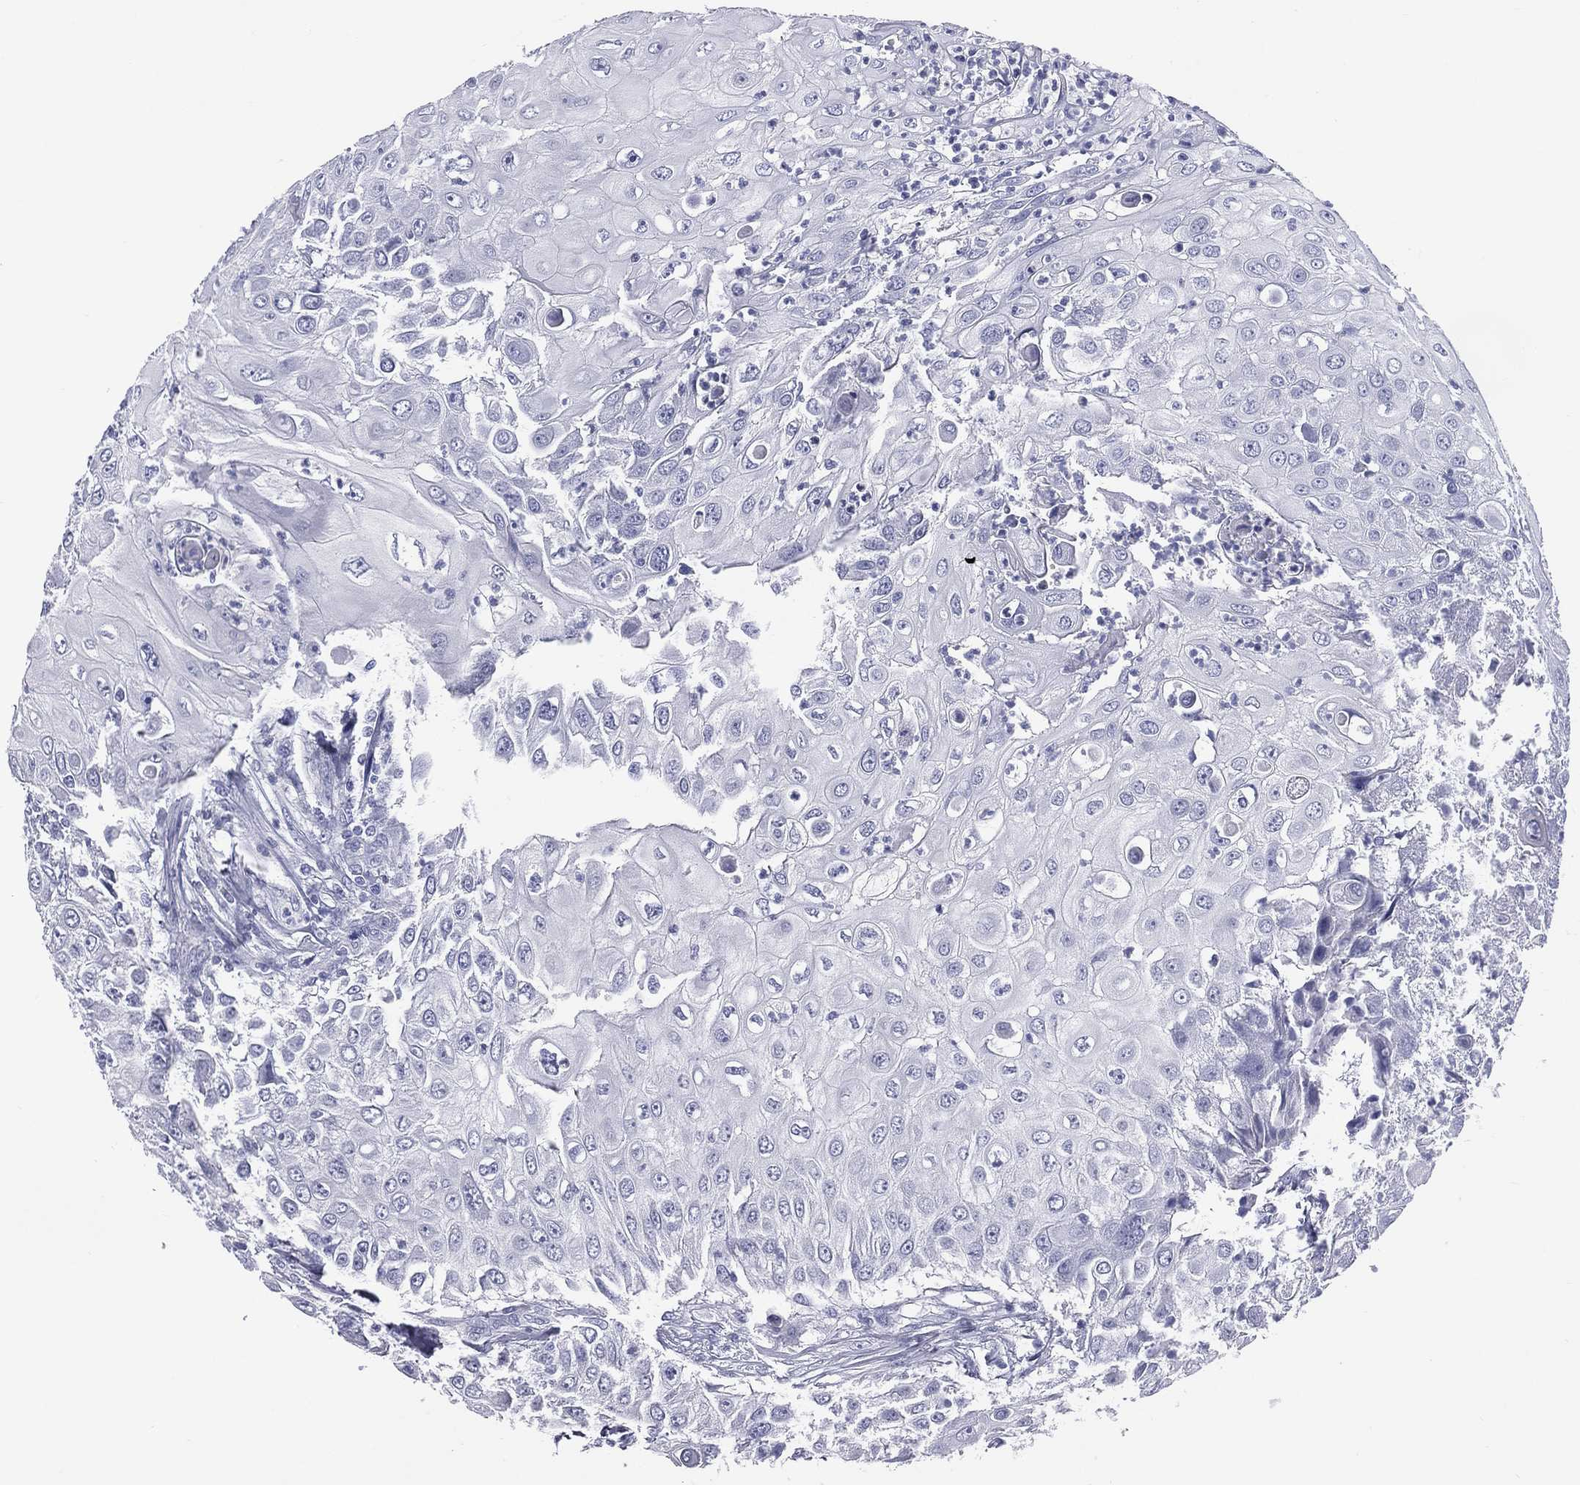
{"staining": {"intensity": "negative", "quantity": "none", "location": "none"}, "tissue": "urothelial cancer", "cell_type": "Tumor cells", "image_type": "cancer", "snomed": [{"axis": "morphology", "description": "Urothelial carcinoma, High grade"}, {"axis": "topography", "description": "Urinary bladder"}], "caption": "Tumor cells show no significant protein staining in urothelial carcinoma (high-grade). (Stains: DAB immunohistochemistry (IHC) with hematoxylin counter stain, Microscopy: brightfield microscopy at high magnification).", "gene": "MLN", "patient": {"sex": "female", "age": 79}}